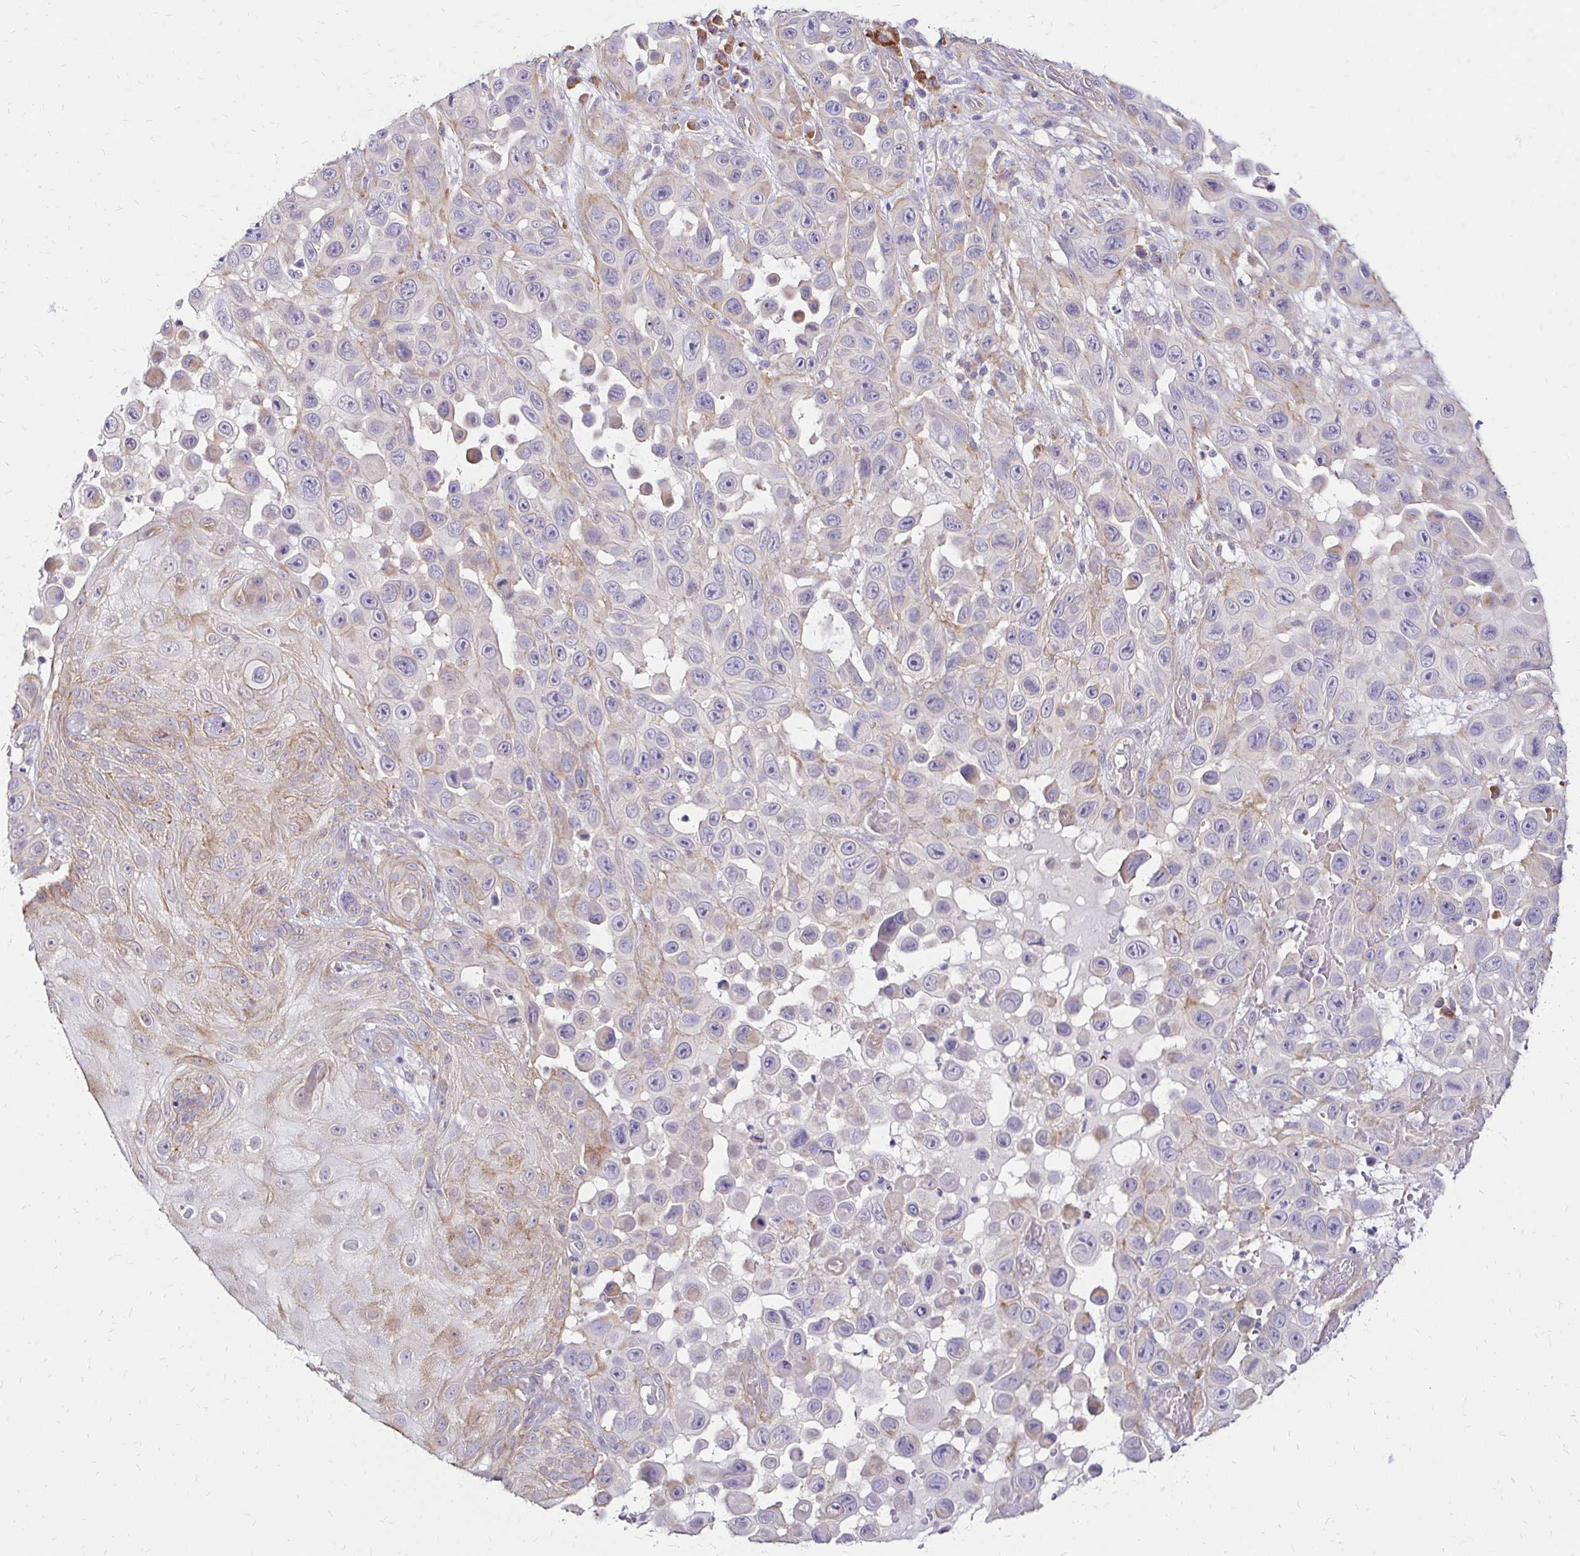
{"staining": {"intensity": "negative", "quantity": "none", "location": "none"}, "tissue": "skin cancer", "cell_type": "Tumor cells", "image_type": "cancer", "snomed": [{"axis": "morphology", "description": "Squamous cell carcinoma, NOS"}, {"axis": "topography", "description": "Skin"}], "caption": "DAB (3,3'-diaminobenzidine) immunohistochemical staining of skin cancer (squamous cell carcinoma) exhibits no significant expression in tumor cells.", "gene": "PRIMA1", "patient": {"sex": "male", "age": 81}}